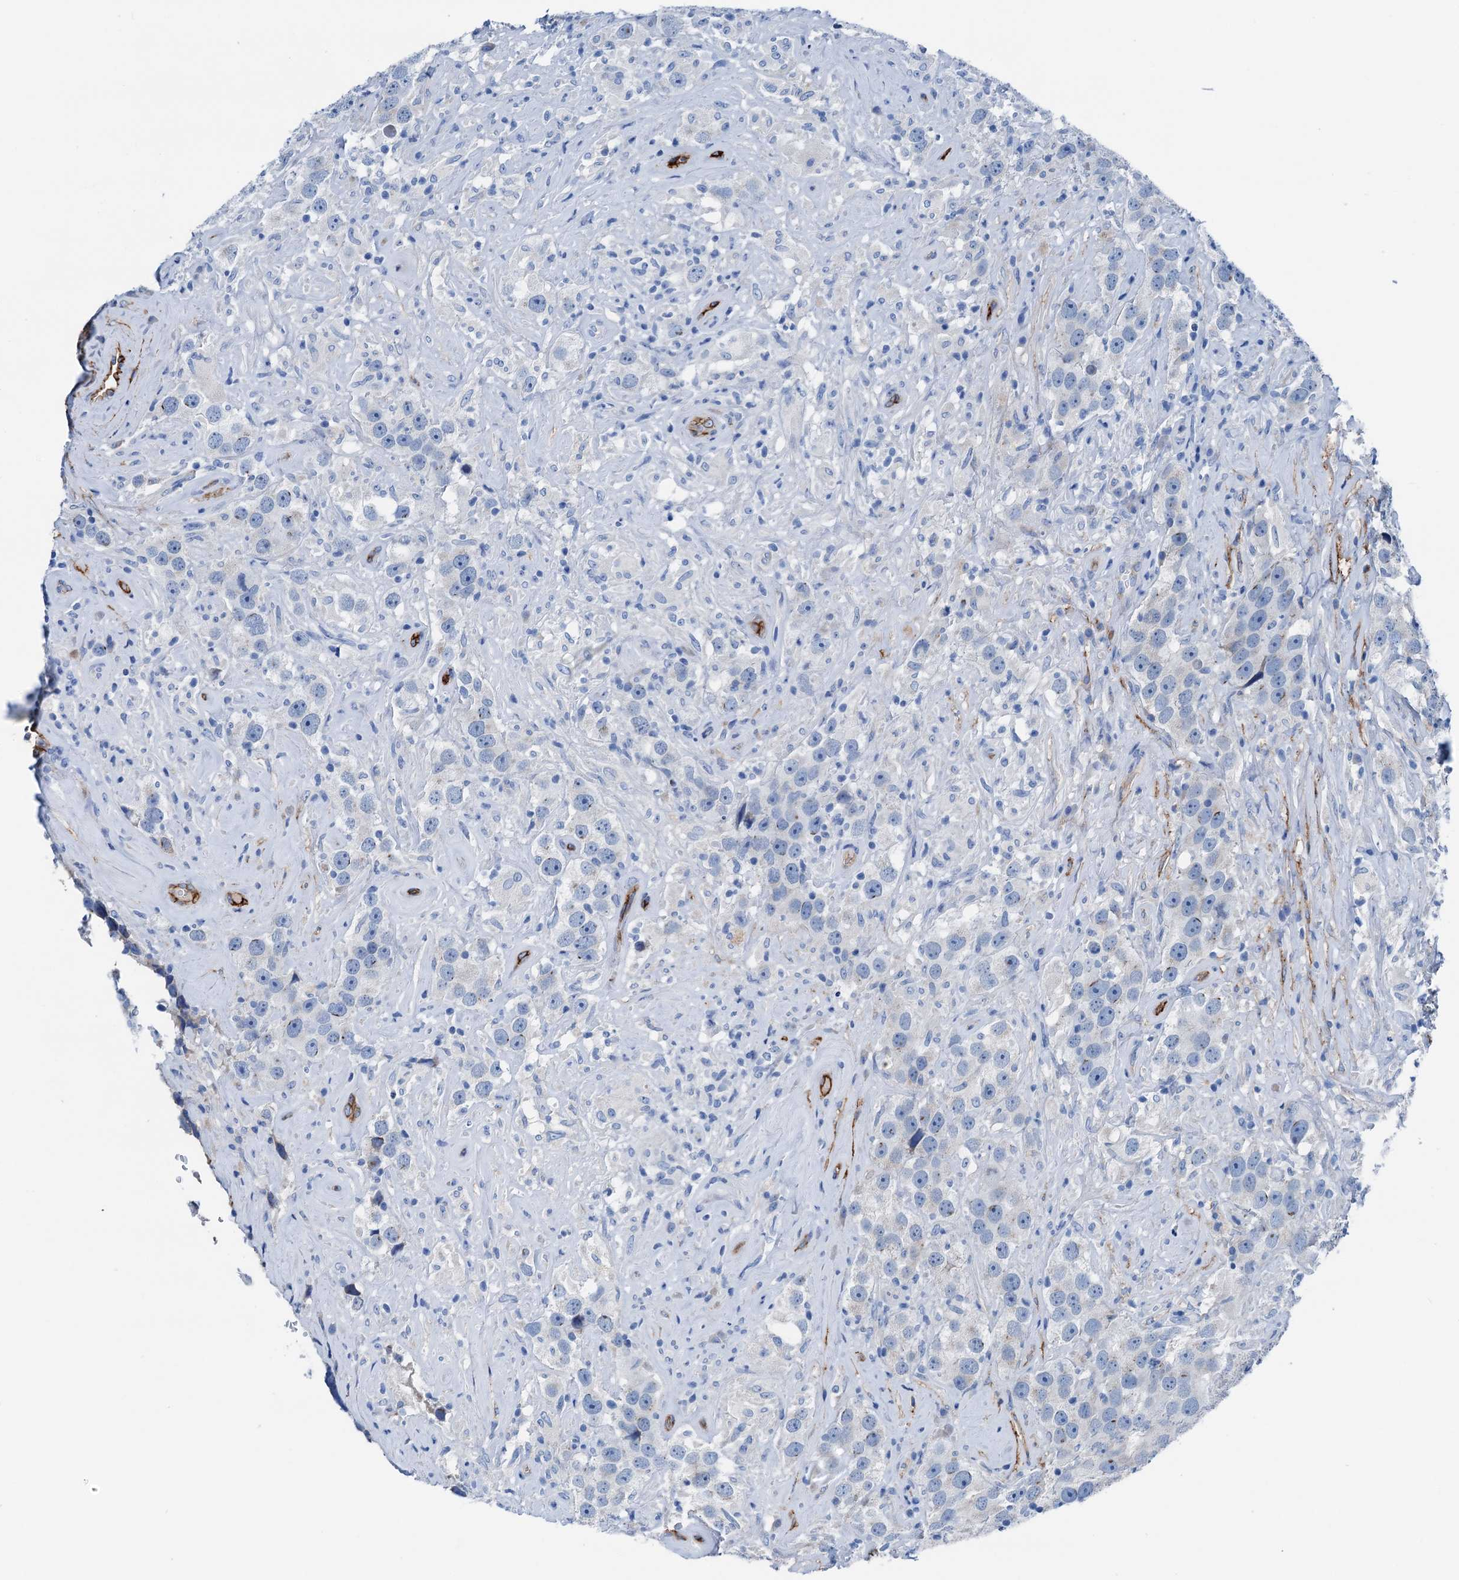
{"staining": {"intensity": "negative", "quantity": "none", "location": "none"}, "tissue": "testis cancer", "cell_type": "Tumor cells", "image_type": "cancer", "snomed": [{"axis": "morphology", "description": "Seminoma, NOS"}, {"axis": "topography", "description": "Testis"}], "caption": "This image is of testis seminoma stained with immunohistochemistry to label a protein in brown with the nuclei are counter-stained blue. There is no expression in tumor cells.", "gene": "C1QTNF4", "patient": {"sex": "male", "age": 49}}